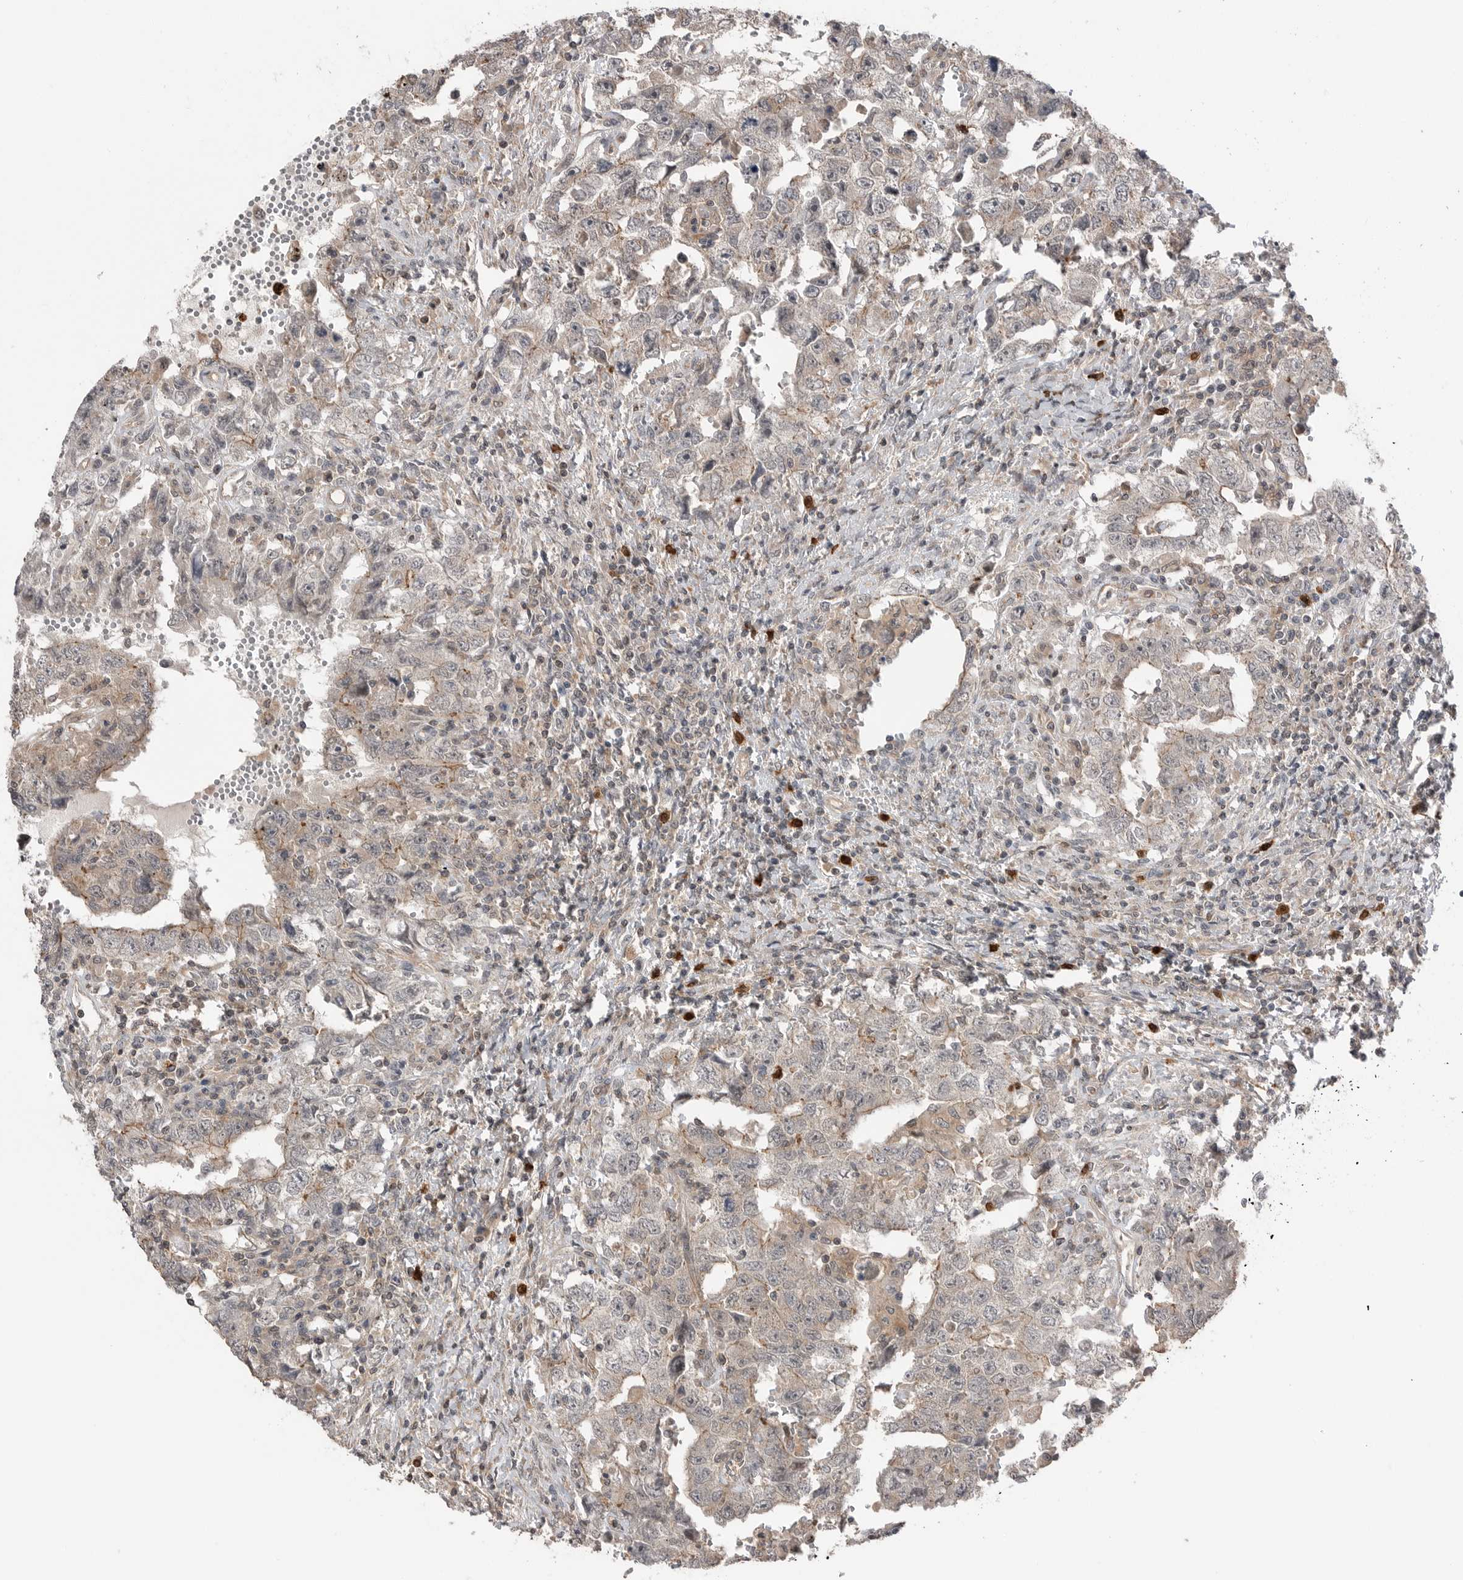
{"staining": {"intensity": "weak", "quantity": "<25%", "location": "cytoplasmic/membranous"}, "tissue": "testis cancer", "cell_type": "Tumor cells", "image_type": "cancer", "snomed": [{"axis": "morphology", "description": "Carcinoma, Embryonal, NOS"}, {"axis": "topography", "description": "Testis"}], "caption": "The photomicrograph demonstrates no staining of tumor cells in testis cancer. (DAB (3,3'-diaminobenzidine) immunohistochemistry (IHC) visualized using brightfield microscopy, high magnification).", "gene": "PEAK1", "patient": {"sex": "male", "age": 26}}